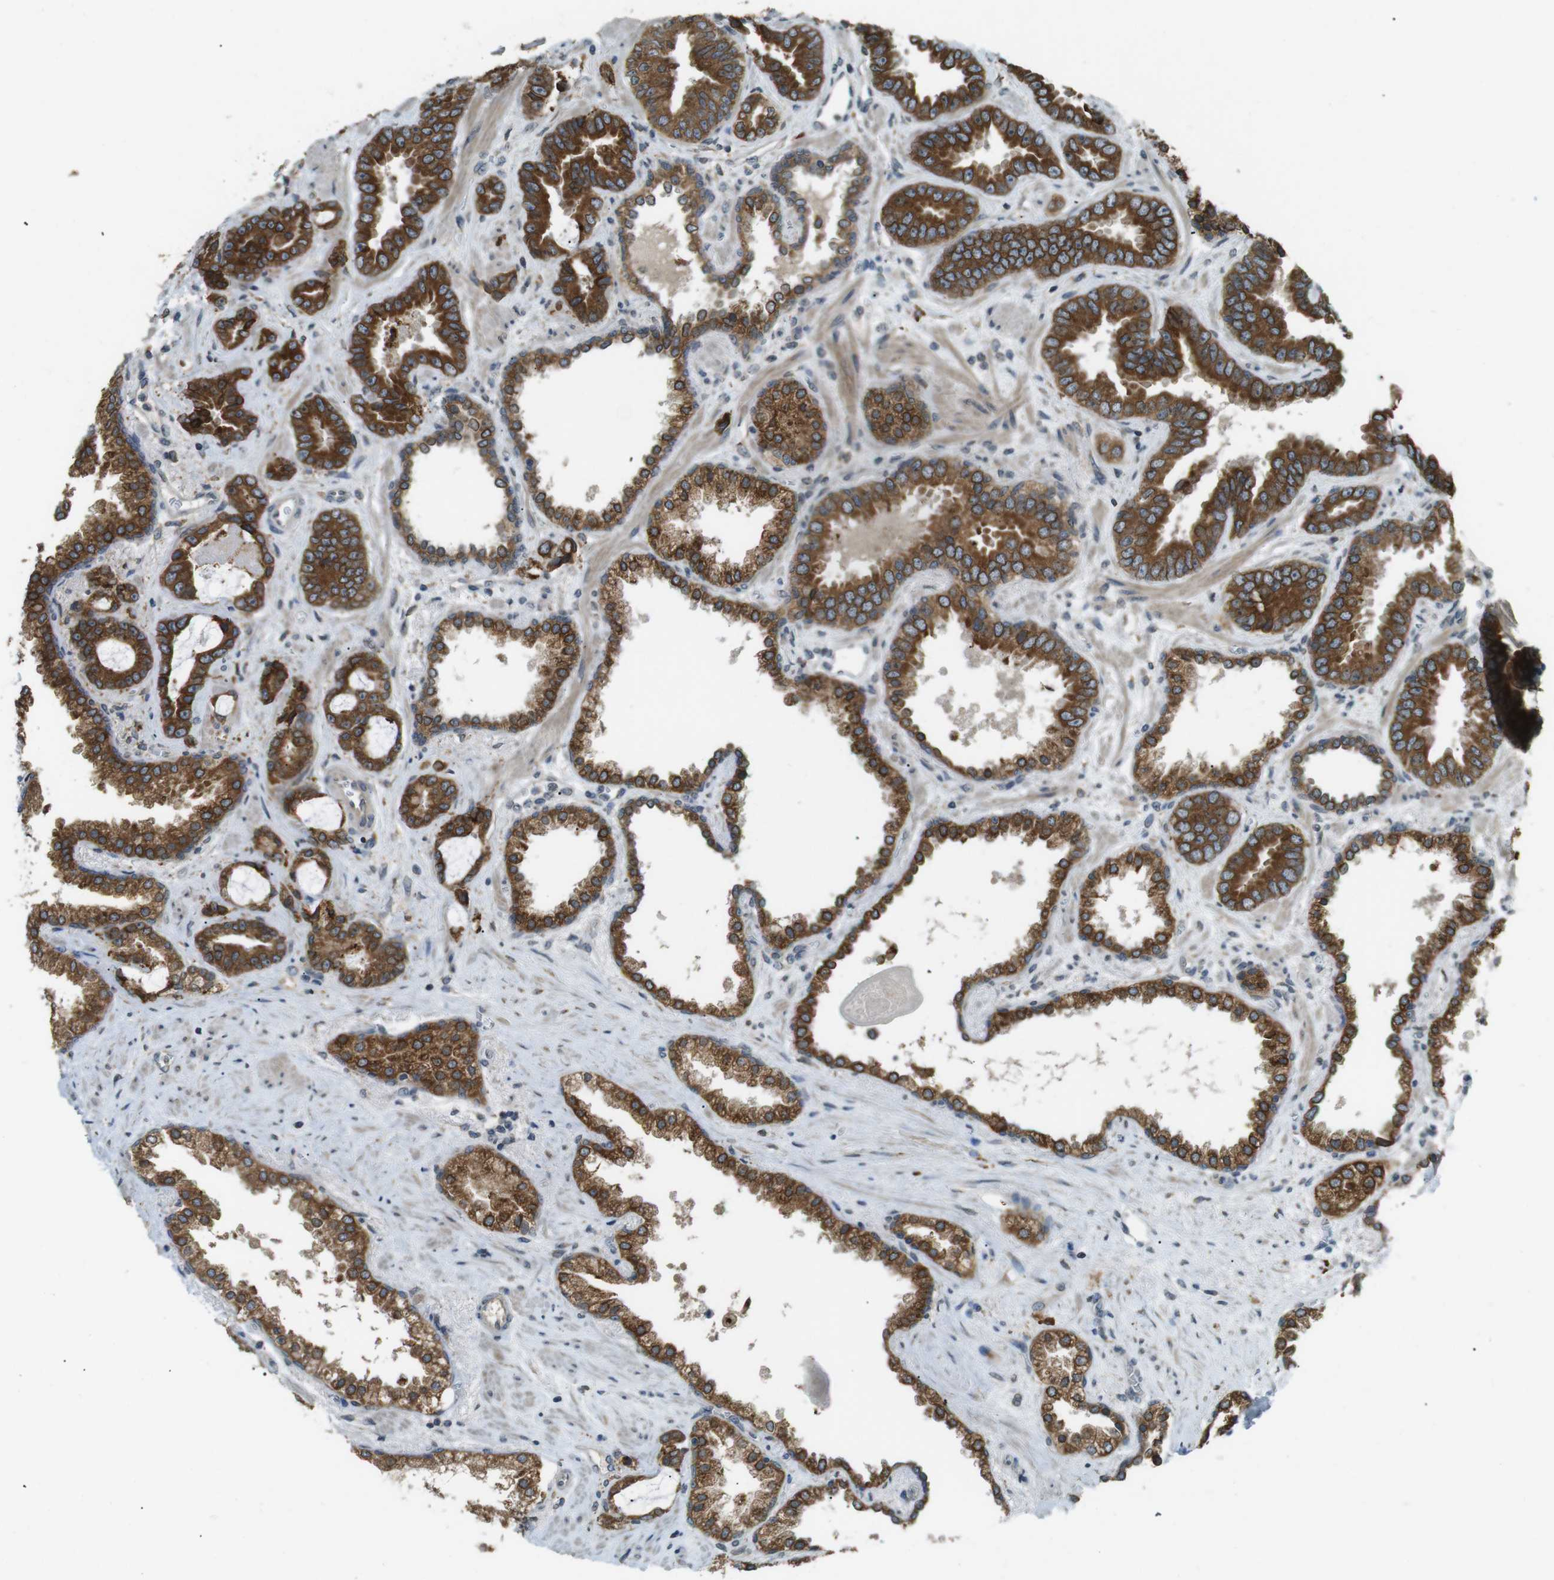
{"staining": {"intensity": "strong", "quantity": ">75%", "location": "cytoplasmic/membranous"}, "tissue": "prostate cancer", "cell_type": "Tumor cells", "image_type": "cancer", "snomed": [{"axis": "morphology", "description": "Adenocarcinoma, Low grade"}, {"axis": "topography", "description": "Prostate"}], "caption": "Immunohistochemistry image of human prostate low-grade adenocarcinoma stained for a protein (brown), which displays high levels of strong cytoplasmic/membranous staining in approximately >75% of tumor cells.", "gene": "TMED4", "patient": {"sex": "male", "age": 60}}